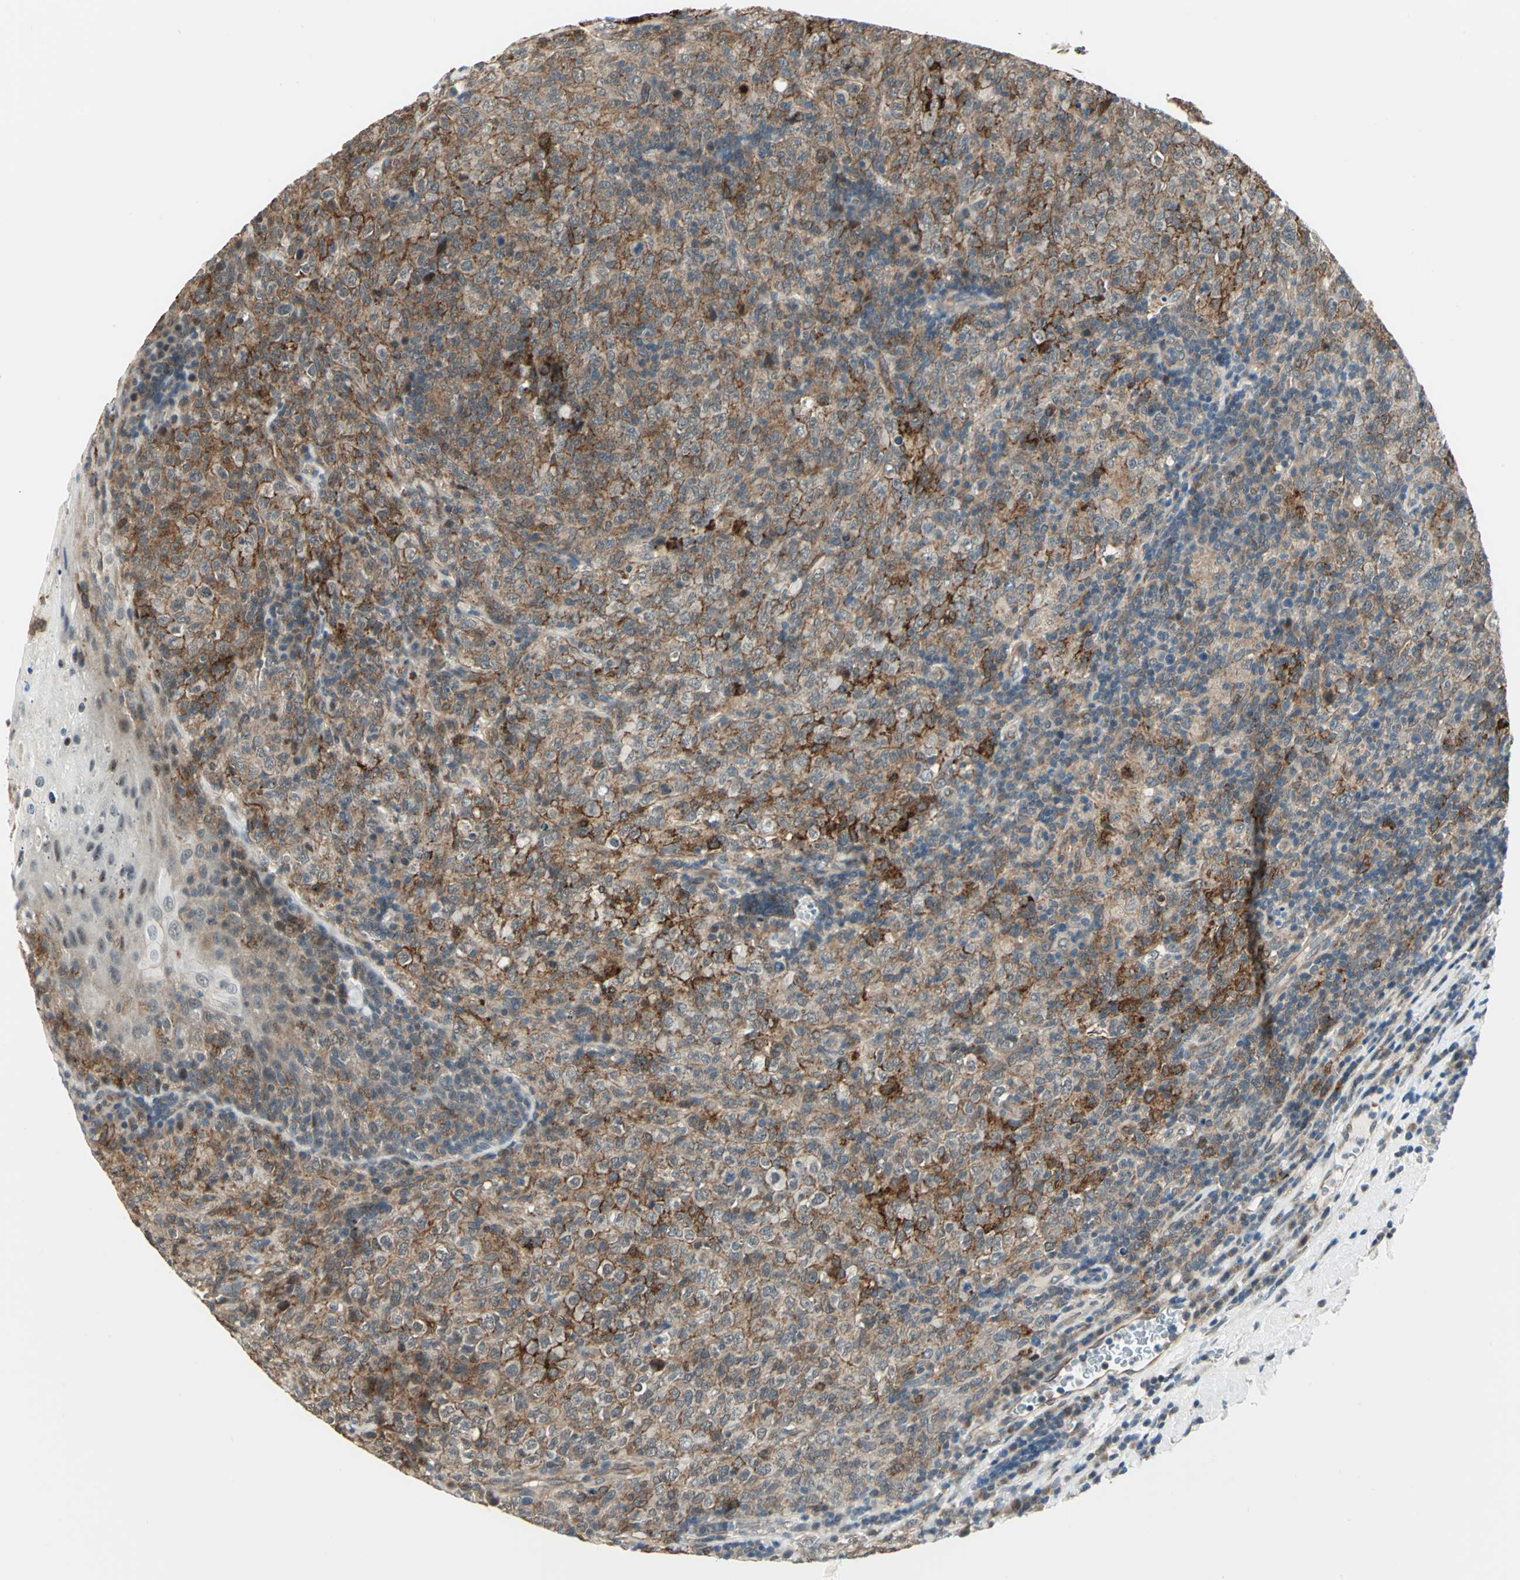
{"staining": {"intensity": "strong", "quantity": ">75%", "location": "cytoplasmic/membranous"}, "tissue": "lymphoma", "cell_type": "Tumor cells", "image_type": "cancer", "snomed": [{"axis": "morphology", "description": "Malignant lymphoma, non-Hodgkin's type, High grade"}, {"axis": "topography", "description": "Tonsil"}], "caption": "Immunohistochemical staining of lymphoma reveals strong cytoplasmic/membranous protein staining in about >75% of tumor cells.", "gene": "PLAGL2", "patient": {"sex": "female", "age": 36}}